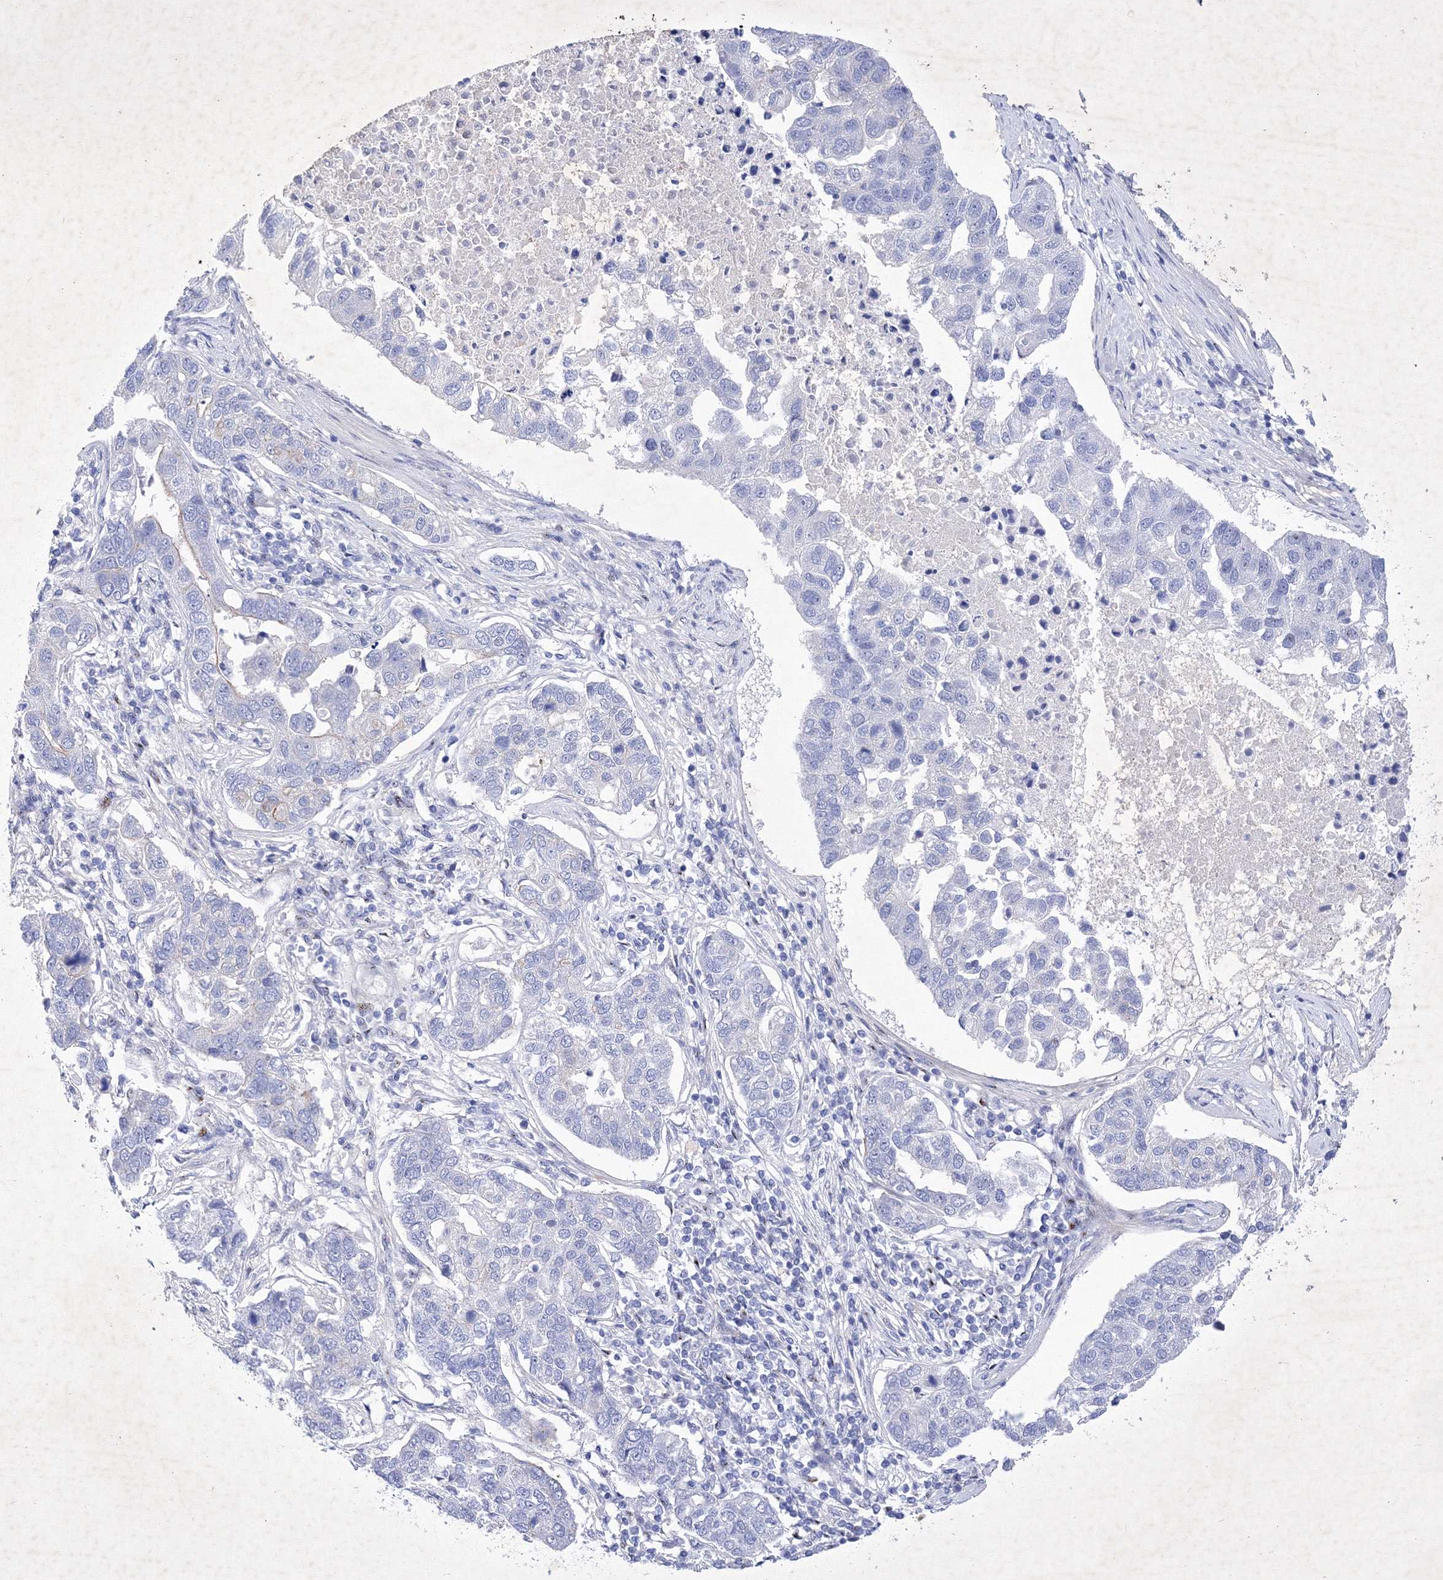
{"staining": {"intensity": "negative", "quantity": "none", "location": "none"}, "tissue": "pancreatic cancer", "cell_type": "Tumor cells", "image_type": "cancer", "snomed": [{"axis": "morphology", "description": "Adenocarcinoma, NOS"}, {"axis": "topography", "description": "Pancreas"}], "caption": "Protein analysis of pancreatic cancer (adenocarcinoma) exhibits no significant expression in tumor cells. (DAB immunohistochemistry visualized using brightfield microscopy, high magnification).", "gene": "GPN1", "patient": {"sex": "female", "age": 61}}